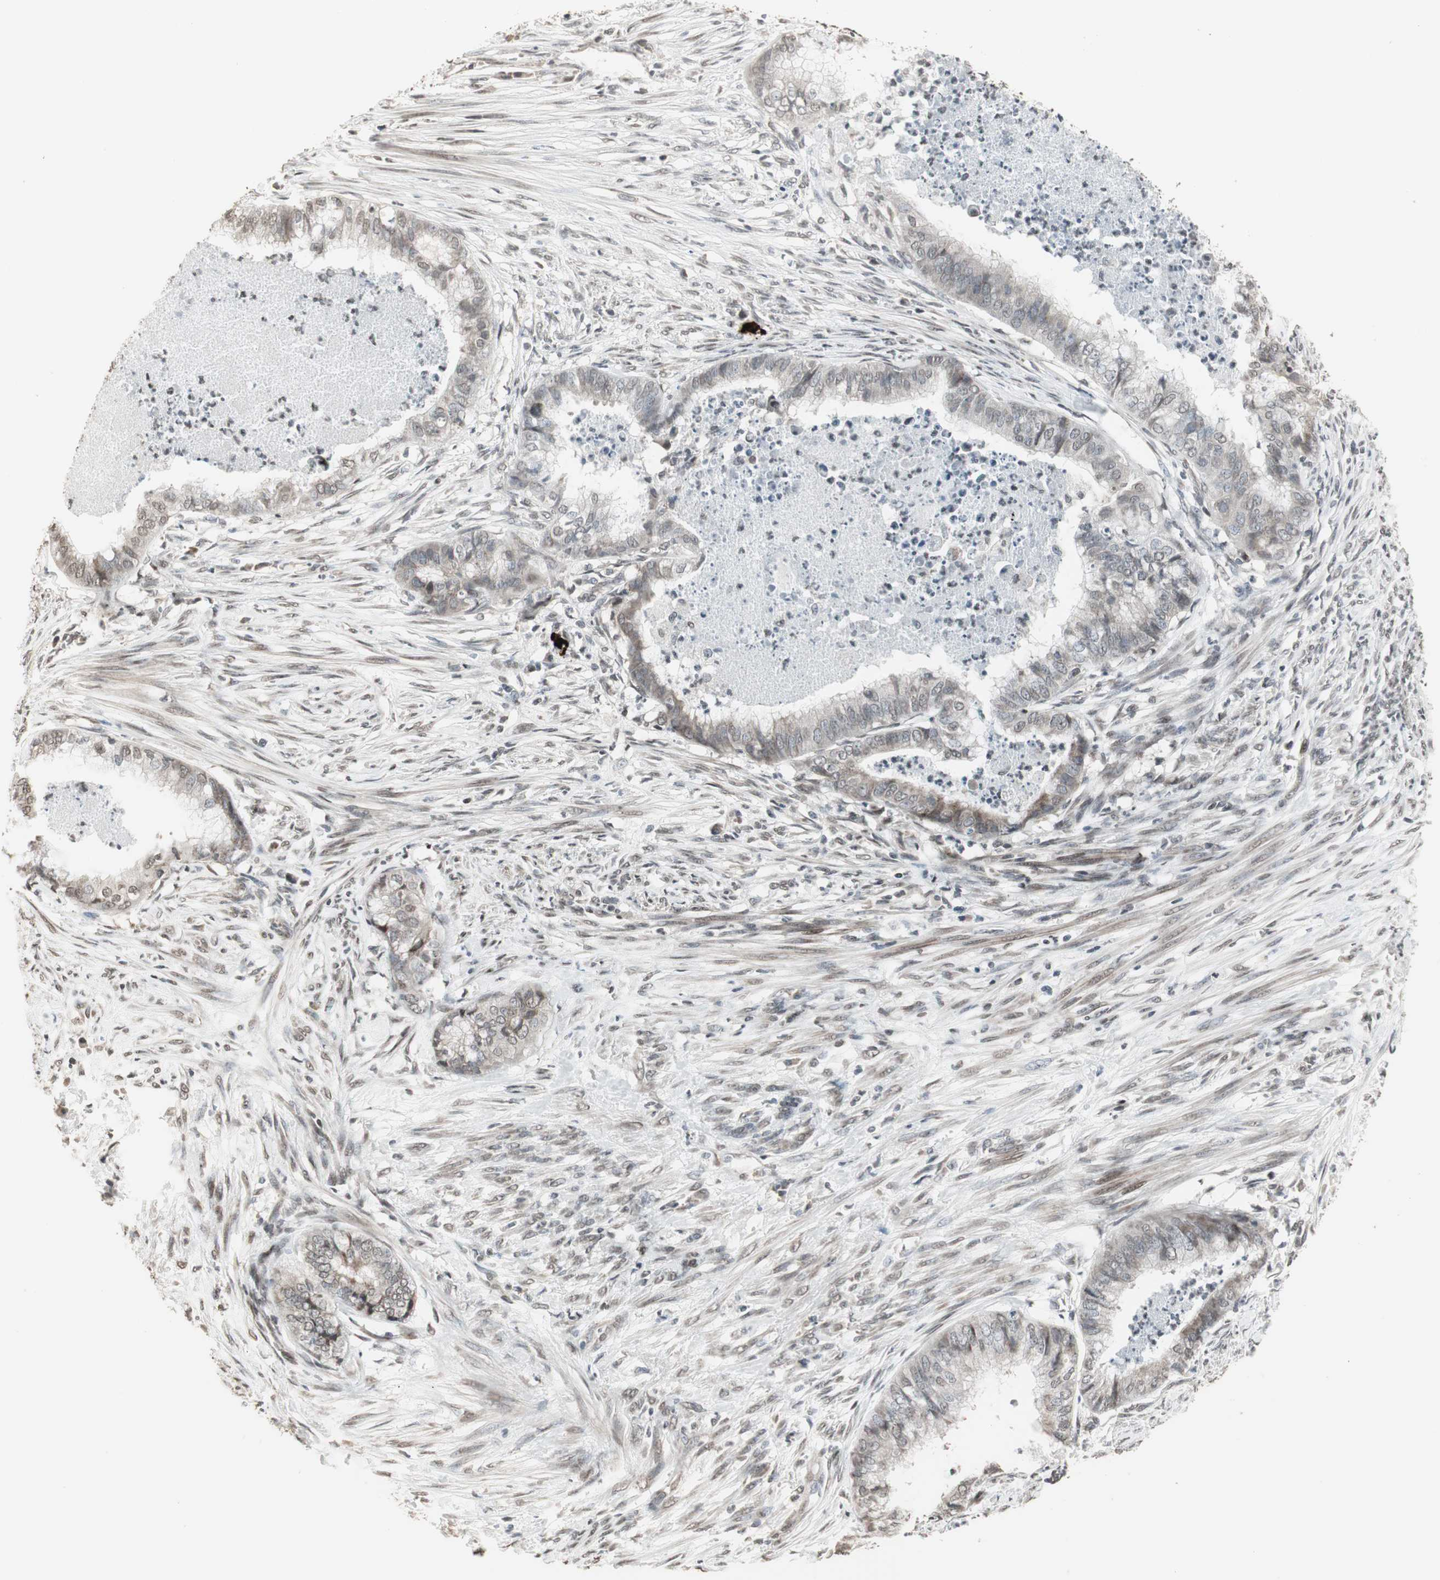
{"staining": {"intensity": "weak", "quantity": "25%-75%", "location": "cytoplasmic/membranous"}, "tissue": "endometrial cancer", "cell_type": "Tumor cells", "image_type": "cancer", "snomed": [{"axis": "morphology", "description": "Necrosis, NOS"}, {"axis": "morphology", "description": "Adenocarcinoma, NOS"}, {"axis": "topography", "description": "Endometrium"}], "caption": "Immunohistochemical staining of human adenocarcinoma (endometrial) displays weak cytoplasmic/membranous protein expression in about 25%-75% of tumor cells.", "gene": "CBLC", "patient": {"sex": "female", "age": 79}}